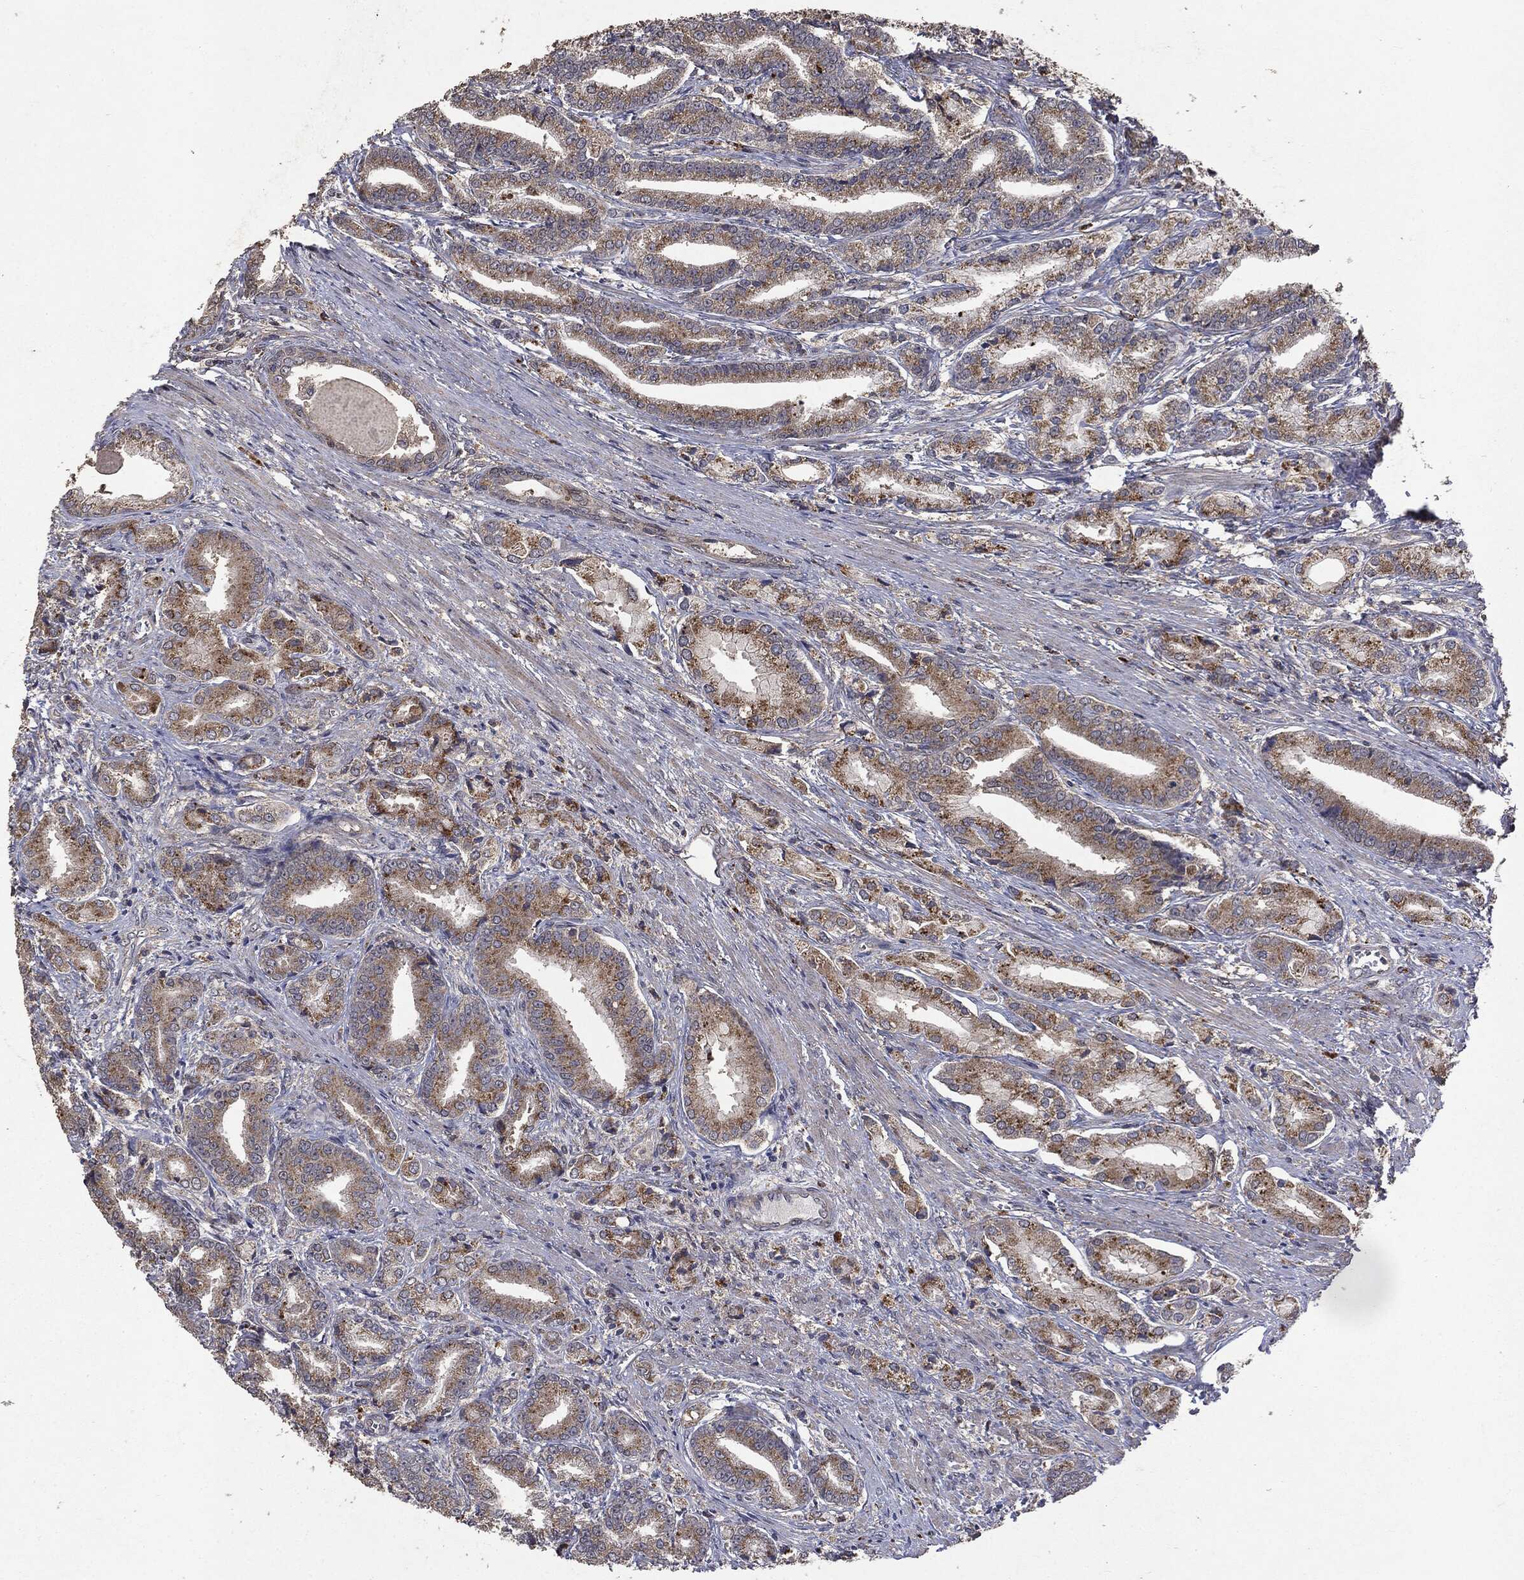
{"staining": {"intensity": "moderate", "quantity": "25%-75%", "location": "cytoplasmic/membranous"}, "tissue": "prostate cancer", "cell_type": "Tumor cells", "image_type": "cancer", "snomed": [{"axis": "morphology", "description": "Adenocarcinoma, High grade"}, {"axis": "topography", "description": "Prostate and seminal vesicle, NOS"}], "caption": "Prostate cancer (high-grade adenocarcinoma) stained for a protein demonstrates moderate cytoplasmic/membranous positivity in tumor cells.", "gene": "PTEN", "patient": {"sex": "male", "age": 61}}